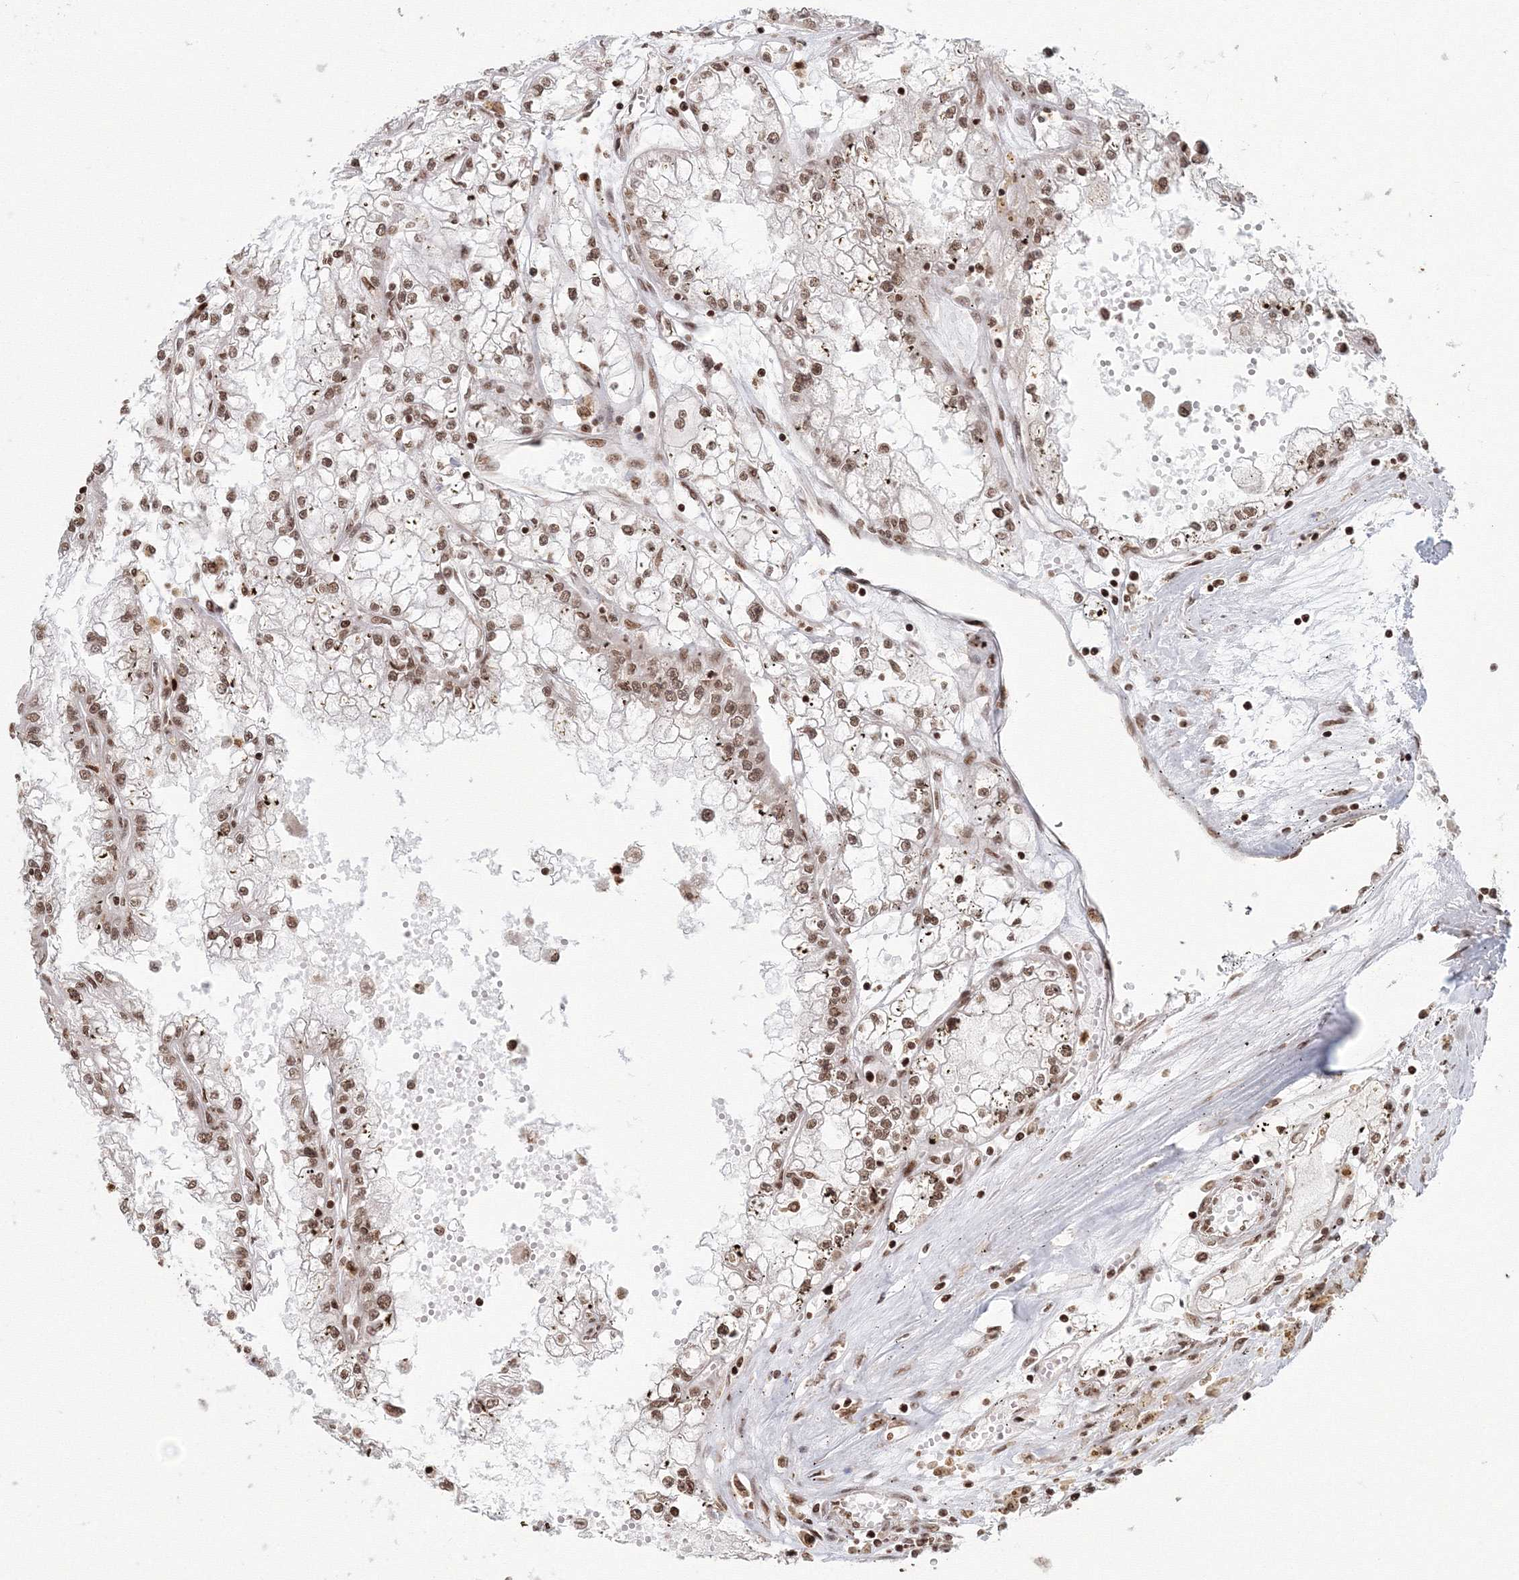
{"staining": {"intensity": "moderate", "quantity": ">75%", "location": "nuclear"}, "tissue": "renal cancer", "cell_type": "Tumor cells", "image_type": "cancer", "snomed": [{"axis": "morphology", "description": "Adenocarcinoma, NOS"}, {"axis": "topography", "description": "Kidney"}], "caption": "DAB (3,3'-diaminobenzidine) immunohistochemical staining of renal cancer demonstrates moderate nuclear protein positivity in approximately >75% of tumor cells.", "gene": "KIF20A", "patient": {"sex": "male", "age": 56}}